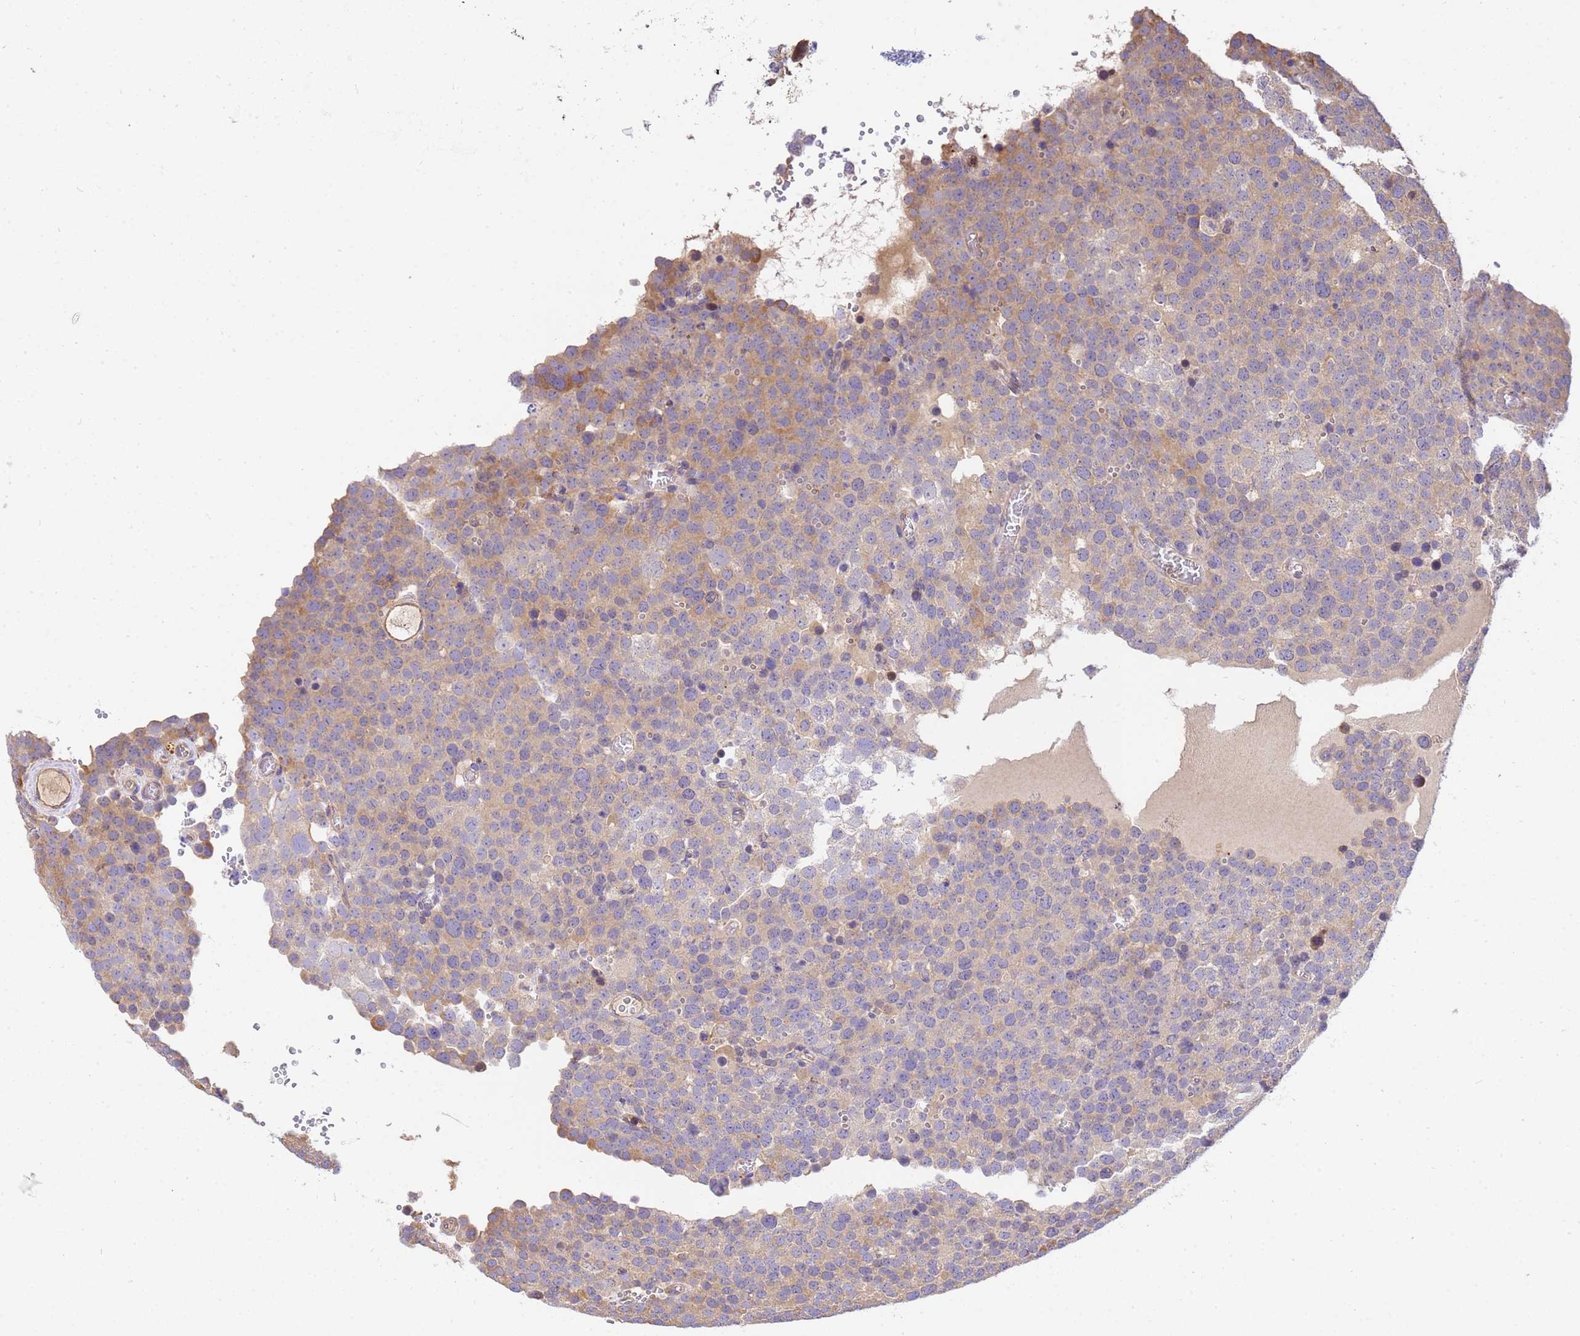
{"staining": {"intensity": "moderate", "quantity": "<25%", "location": "cytoplasmic/membranous"}, "tissue": "testis cancer", "cell_type": "Tumor cells", "image_type": "cancer", "snomed": [{"axis": "morphology", "description": "Normal tissue, NOS"}, {"axis": "morphology", "description": "Seminoma, NOS"}, {"axis": "topography", "description": "Testis"}], "caption": "Human testis cancer (seminoma) stained with a brown dye displays moderate cytoplasmic/membranous positive expression in about <25% of tumor cells.", "gene": "WDR64", "patient": {"sex": "male", "age": 71}}